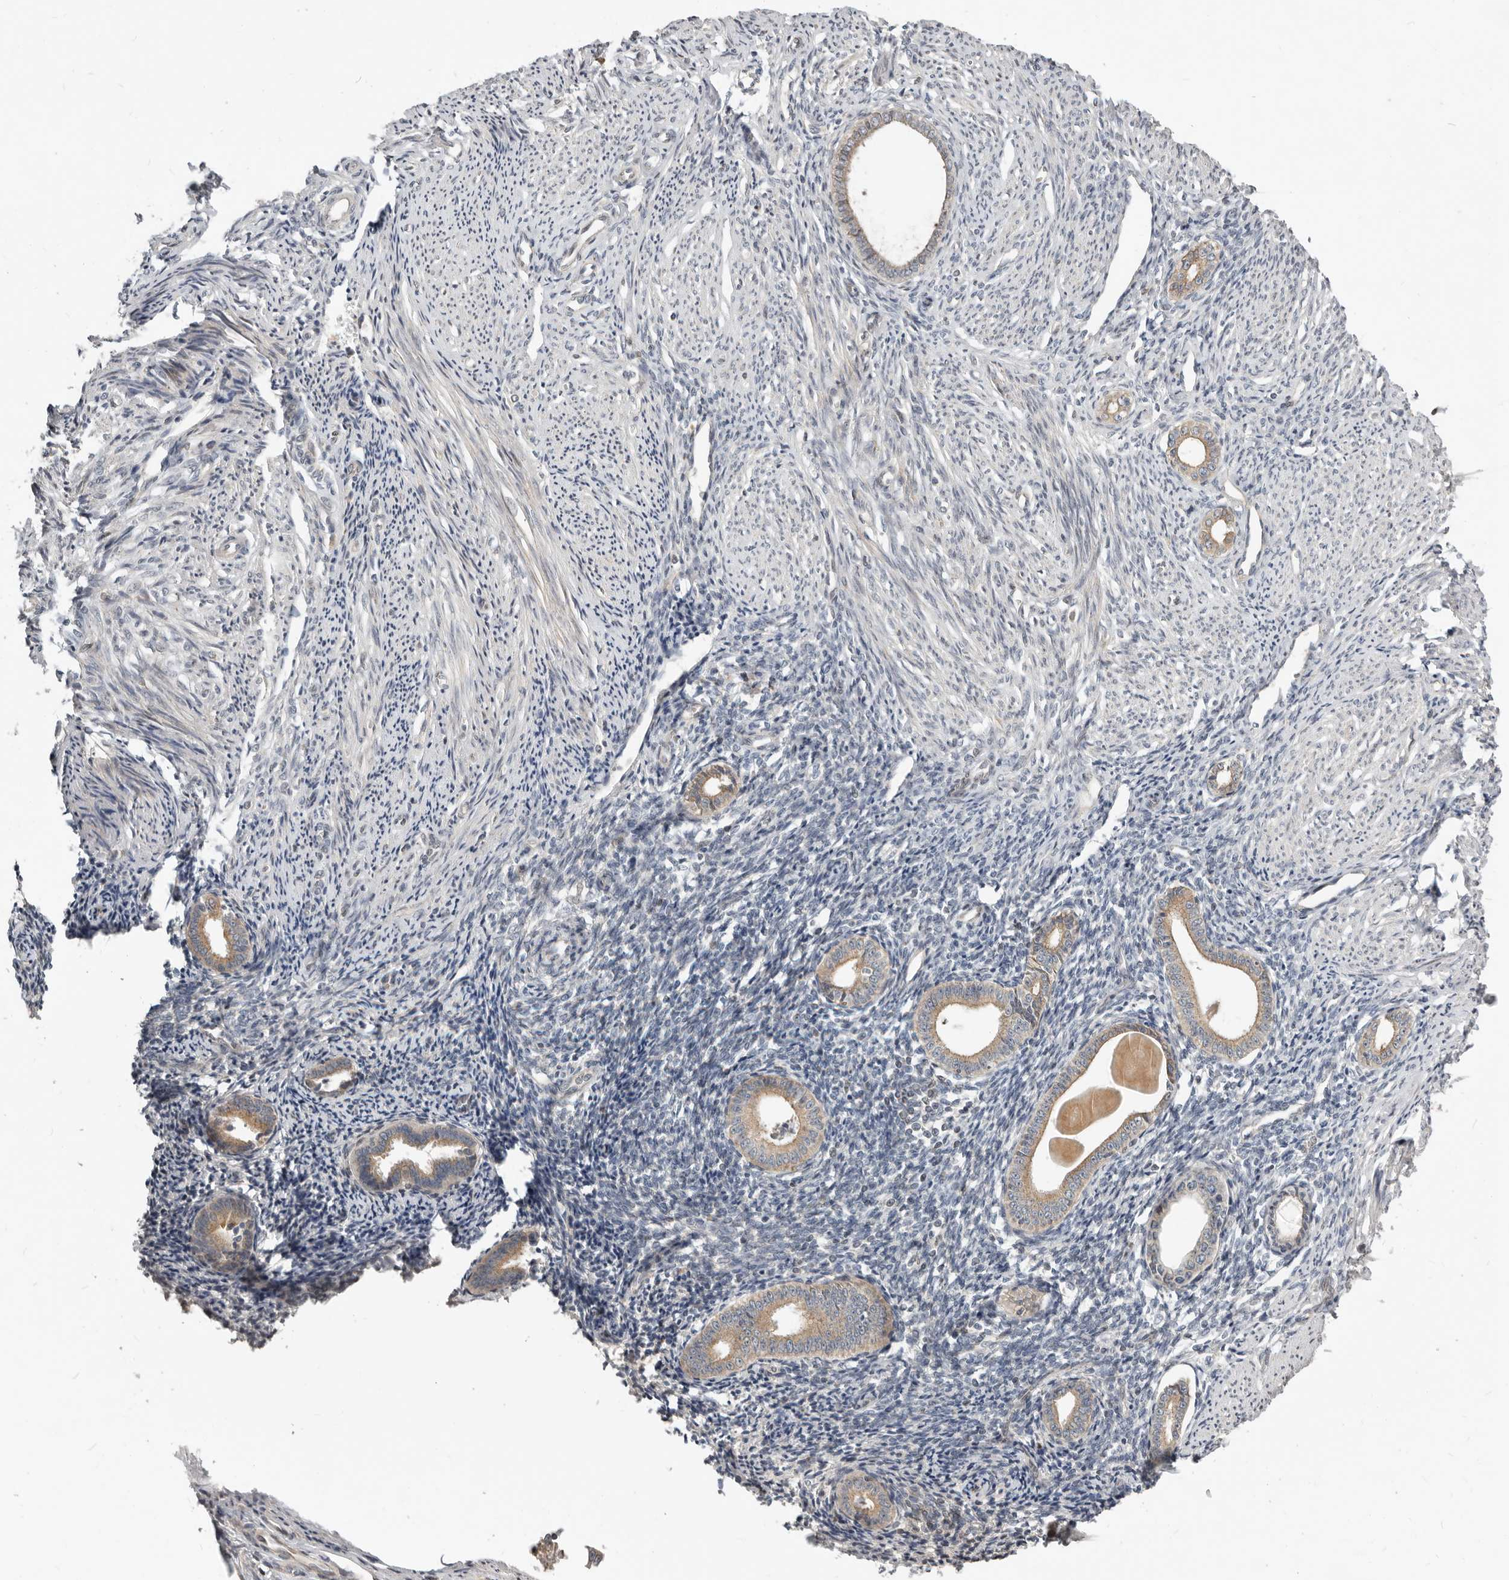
{"staining": {"intensity": "weak", "quantity": "25%-75%", "location": "cytoplasmic/membranous"}, "tissue": "endometrium", "cell_type": "Cells in endometrial stroma", "image_type": "normal", "snomed": [{"axis": "morphology", "description": "Normal tissue, NOS"}, {"axis": "topography", "description": "Endometrium"}], "caption": "A low amount of weak cytoplasmic/membranous expression is identified in approximately 25%-75% of cells in endometrial stroma in benign endometrium. The staining was performed using DAB (3,3'-diaminobenzidine), with brown indicating positive protein expression. Nuclei are stained blue with hematoxylin.", "gene": "NPY4R2", "patient": {"sex": "female", "age": 56}}